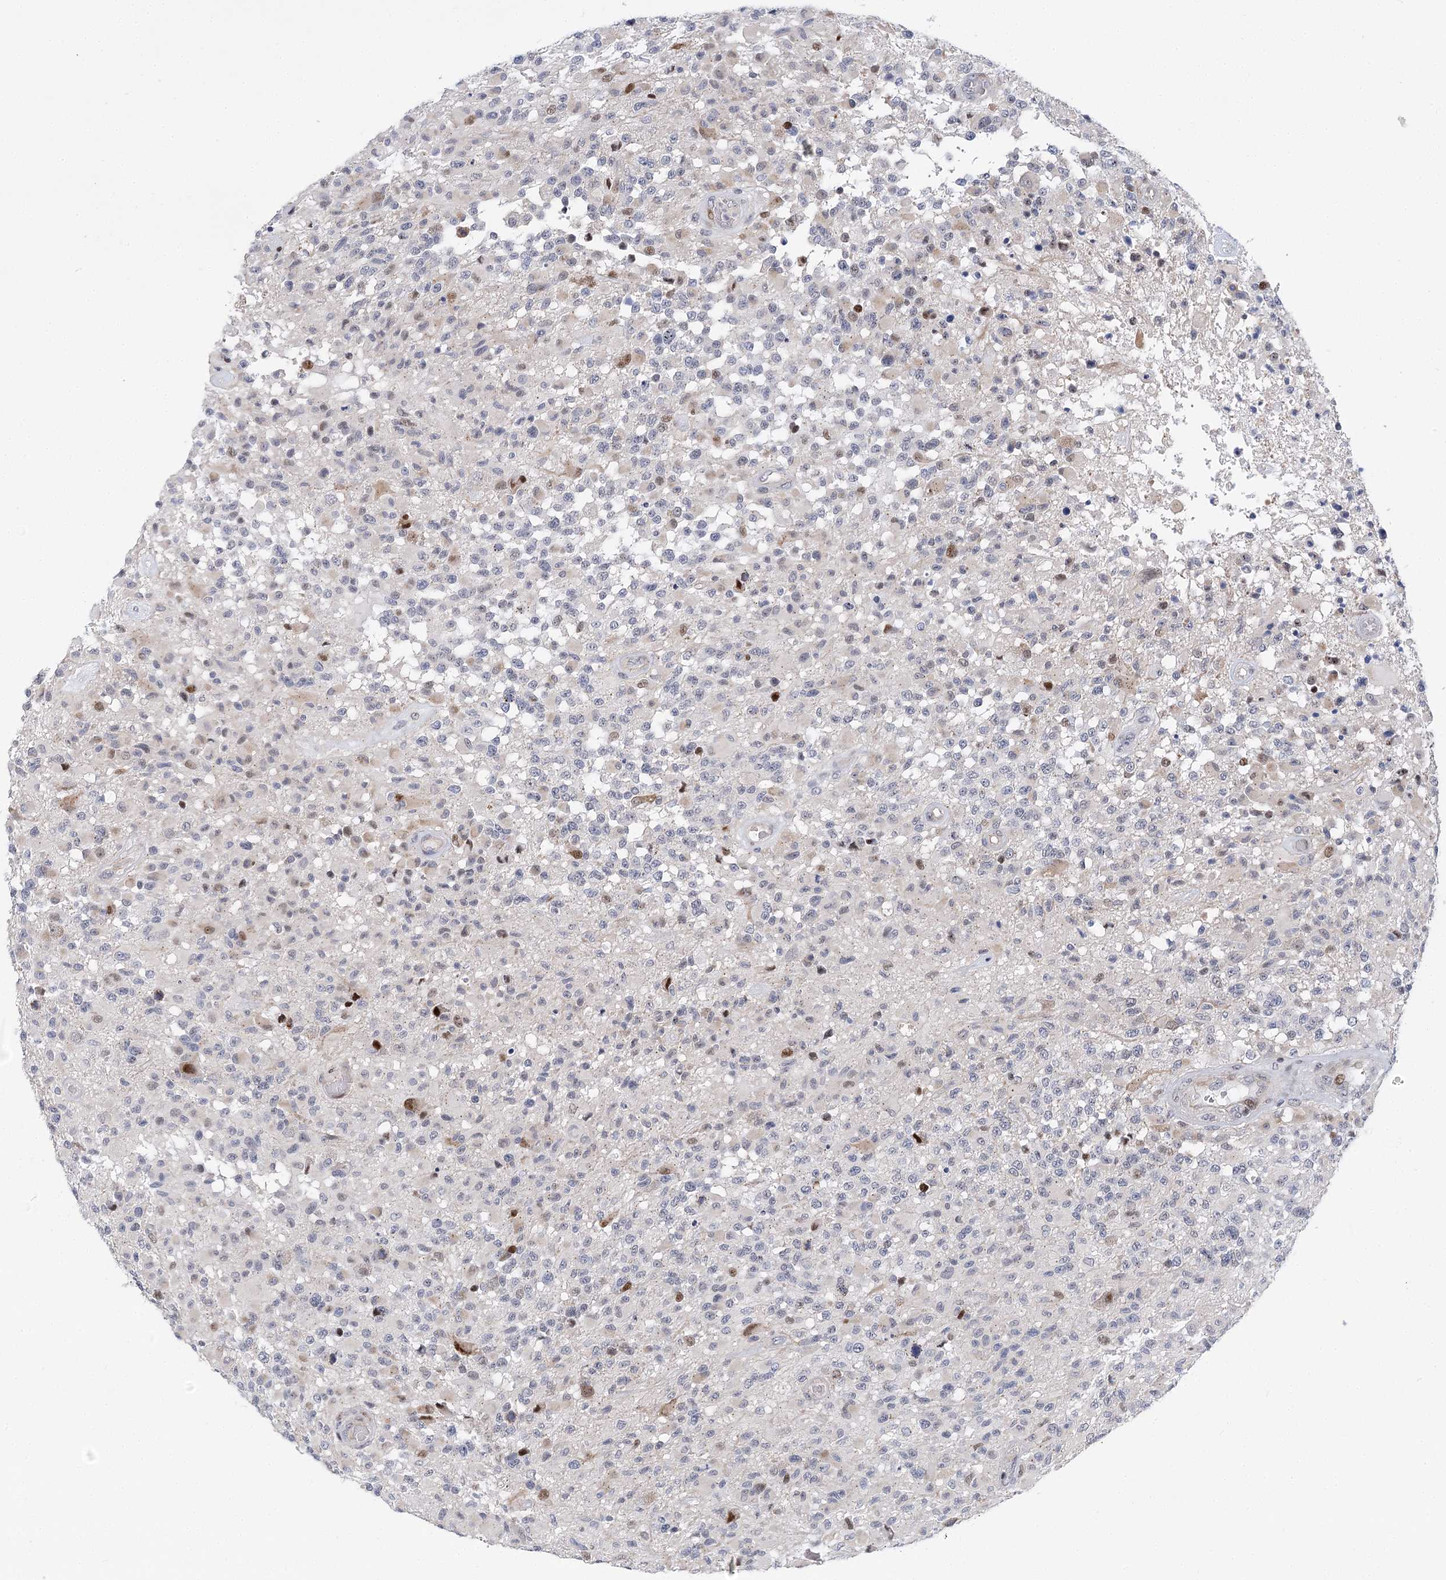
{"staining": {"intensity": "moderate", "quantity": "<25%", "location": "nuclear"}, "tissue": "glioma", "cell_type": "Tumor cells", "image_type": "cancer", "snomed": [{"axis": "morphology", "description": "Glioma, malignant, High grade"}, {"axis": "morphology", "description": "Glioblastoma, NOS"}, {"axis": "topography", "description": "Brain"}], "caption": "The immunohistochemical stain shows moderate nuclear staining in tumor cells of glioma tissue. (IHC, brightfield microscopy, high magnification).", "gene": "CAMTA1", "patient": {"sex": "male", "age": 60}}